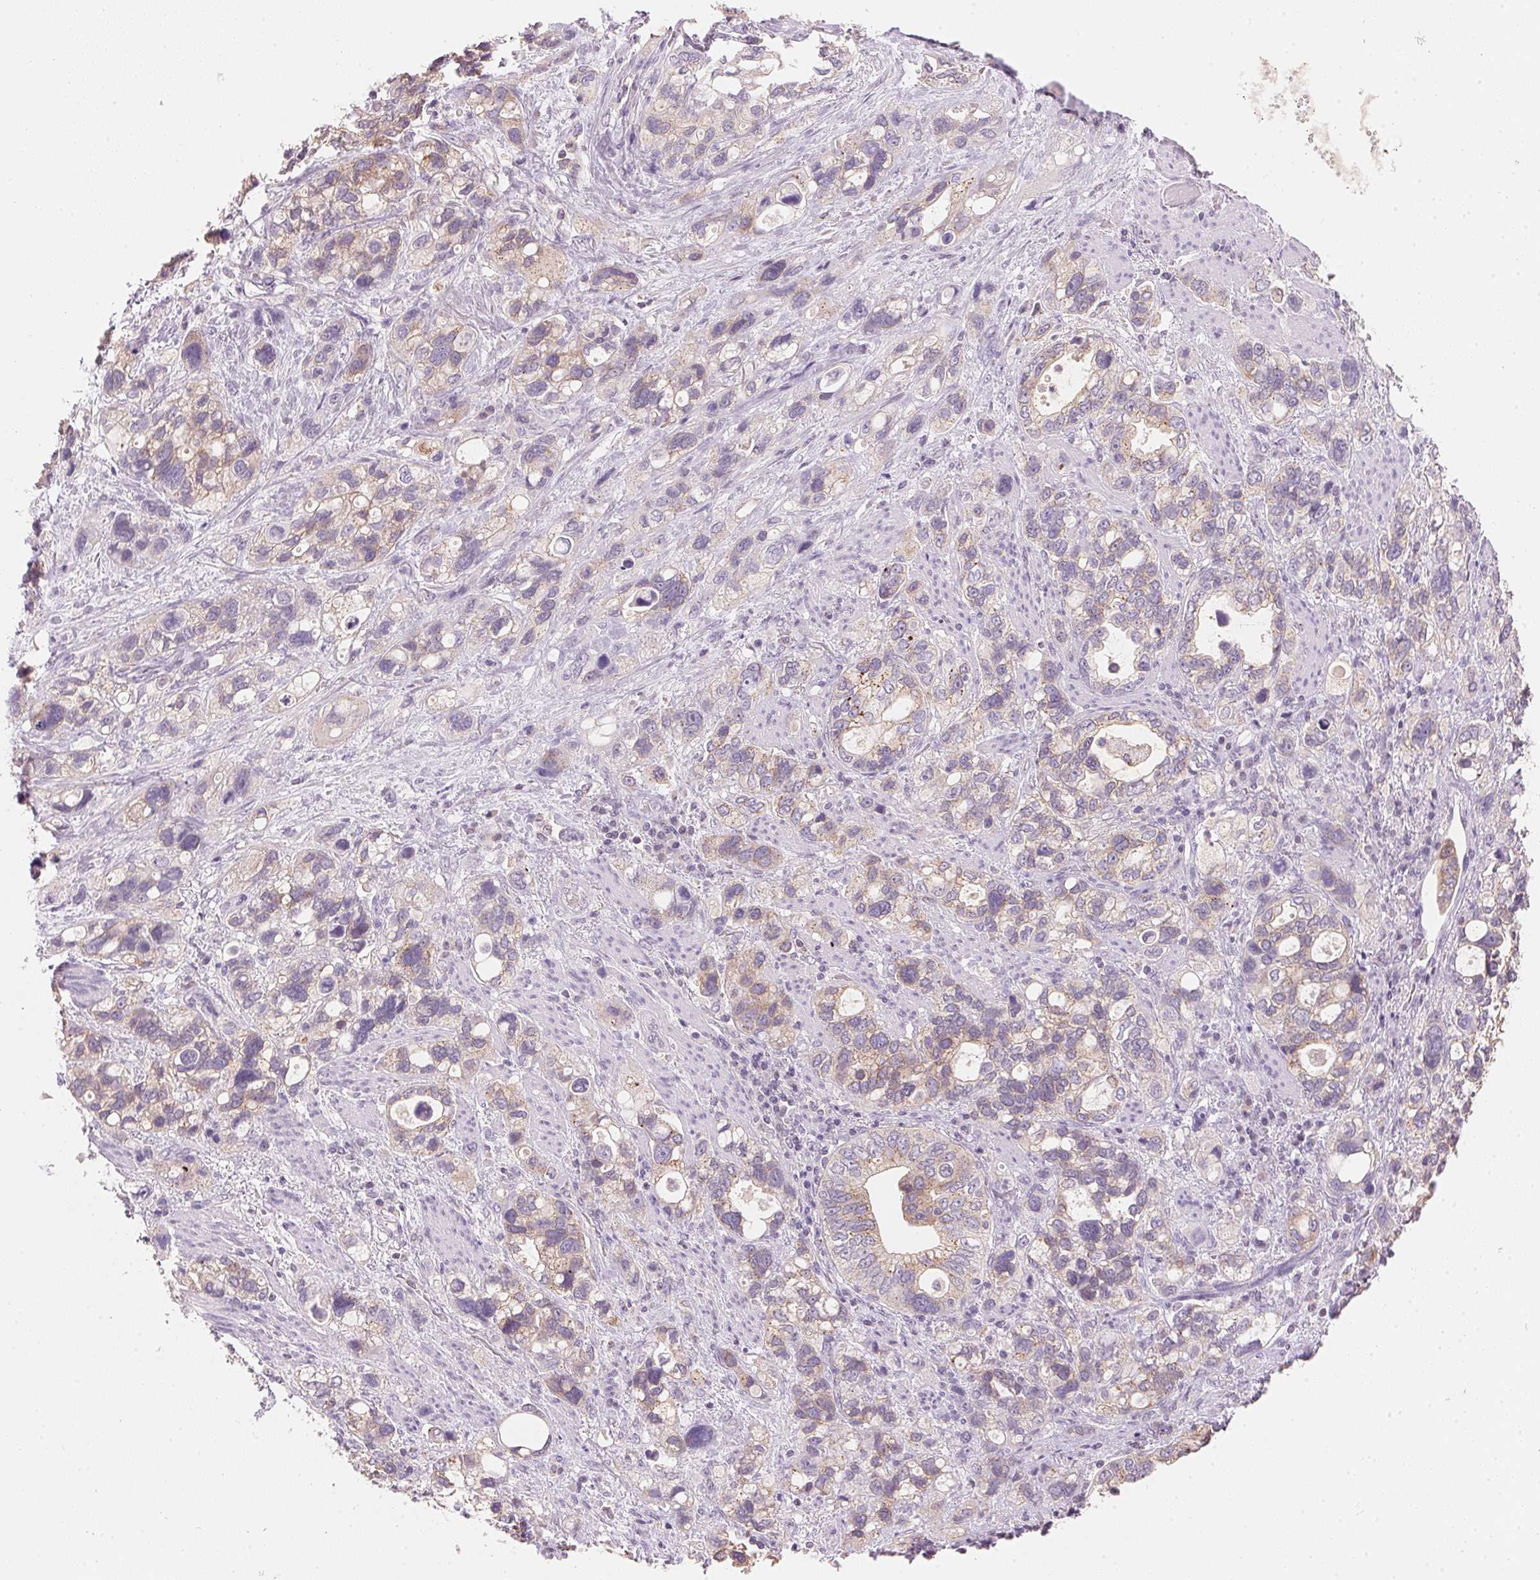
{"staining": {"intensity": "weak", "quantity": "<25%", "location": "cytoplasmic/membranous"}, "tissue": "stomach cancer", "cell_type": "Tumor cells", "image_type": "cancer", "snomed": [{"axis": "morphology", "description": "Adenocarcinoma, NOS"}, {"axis": "topography", "description": "Stomach, upper"}], "caption": "Stomach adenocarcinoma stained for a protein using immunohistochemistry displays no expression tumor cells.", "gene": "HOXB13", "patient": {"sex": "female", "age": 81}}